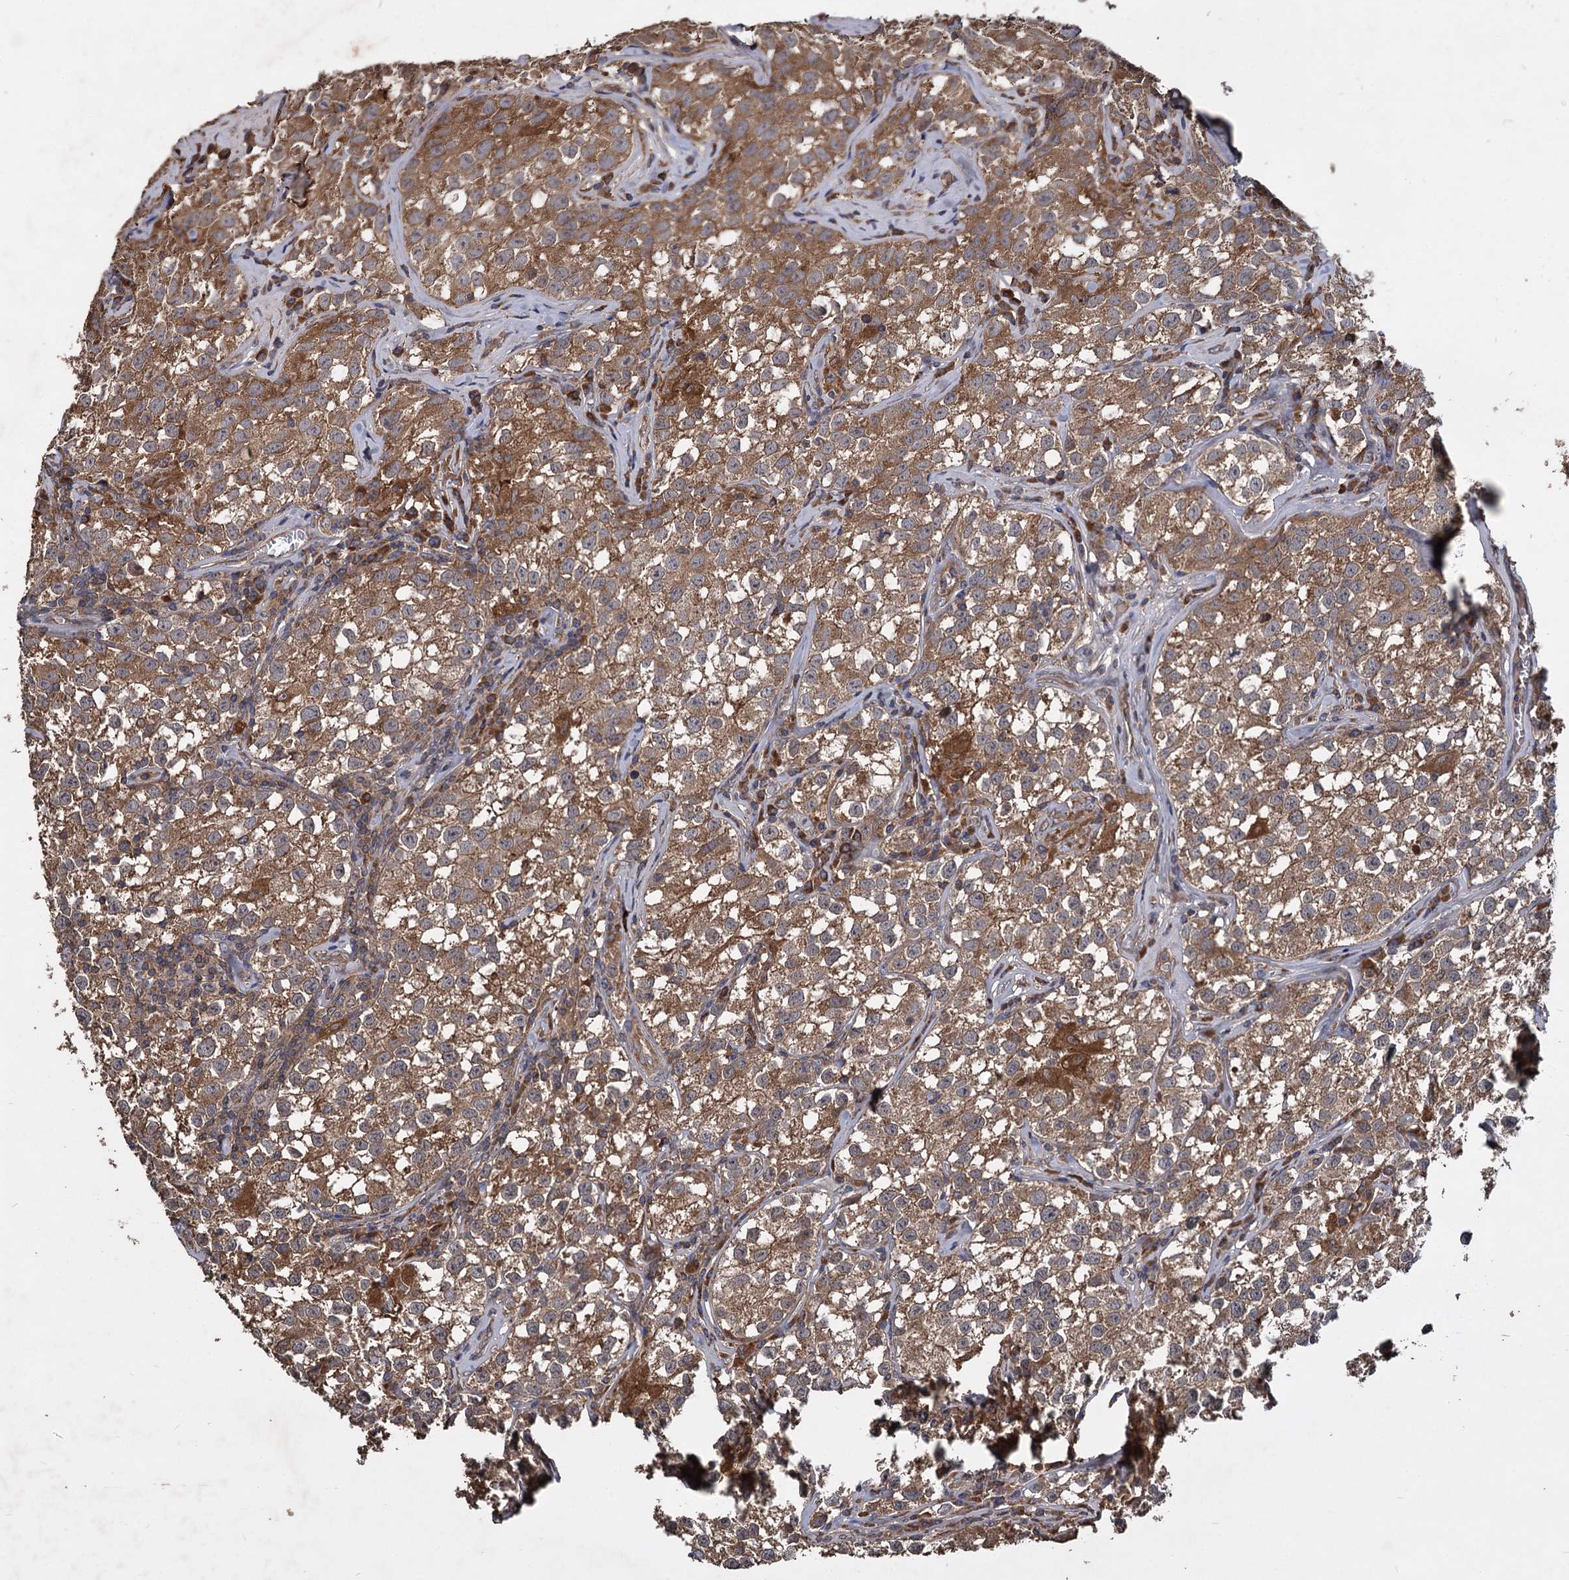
{"staining": {"intensity": "moderate", "quantity": ">75%", "location": "cytoplasmic/membranous"}, "tissue": "testis cancer", "cell_type": "Tumor cells", "image_type": "cancer", "snomed": [{"axis": "morphology", "description": "Seminoma, NOS"}, {"axis": "morphology", "description": "Carcinoma, Embryonal, NOS"}, {"axis": "topography", "description": "Testis"}], "caption": "Human embryonal carcinoma (testis) stained with a protein marker reveals moderate staining in tumor cells.", "gene": "GCLC", "patient": {"sex": "male", "age": 43}}